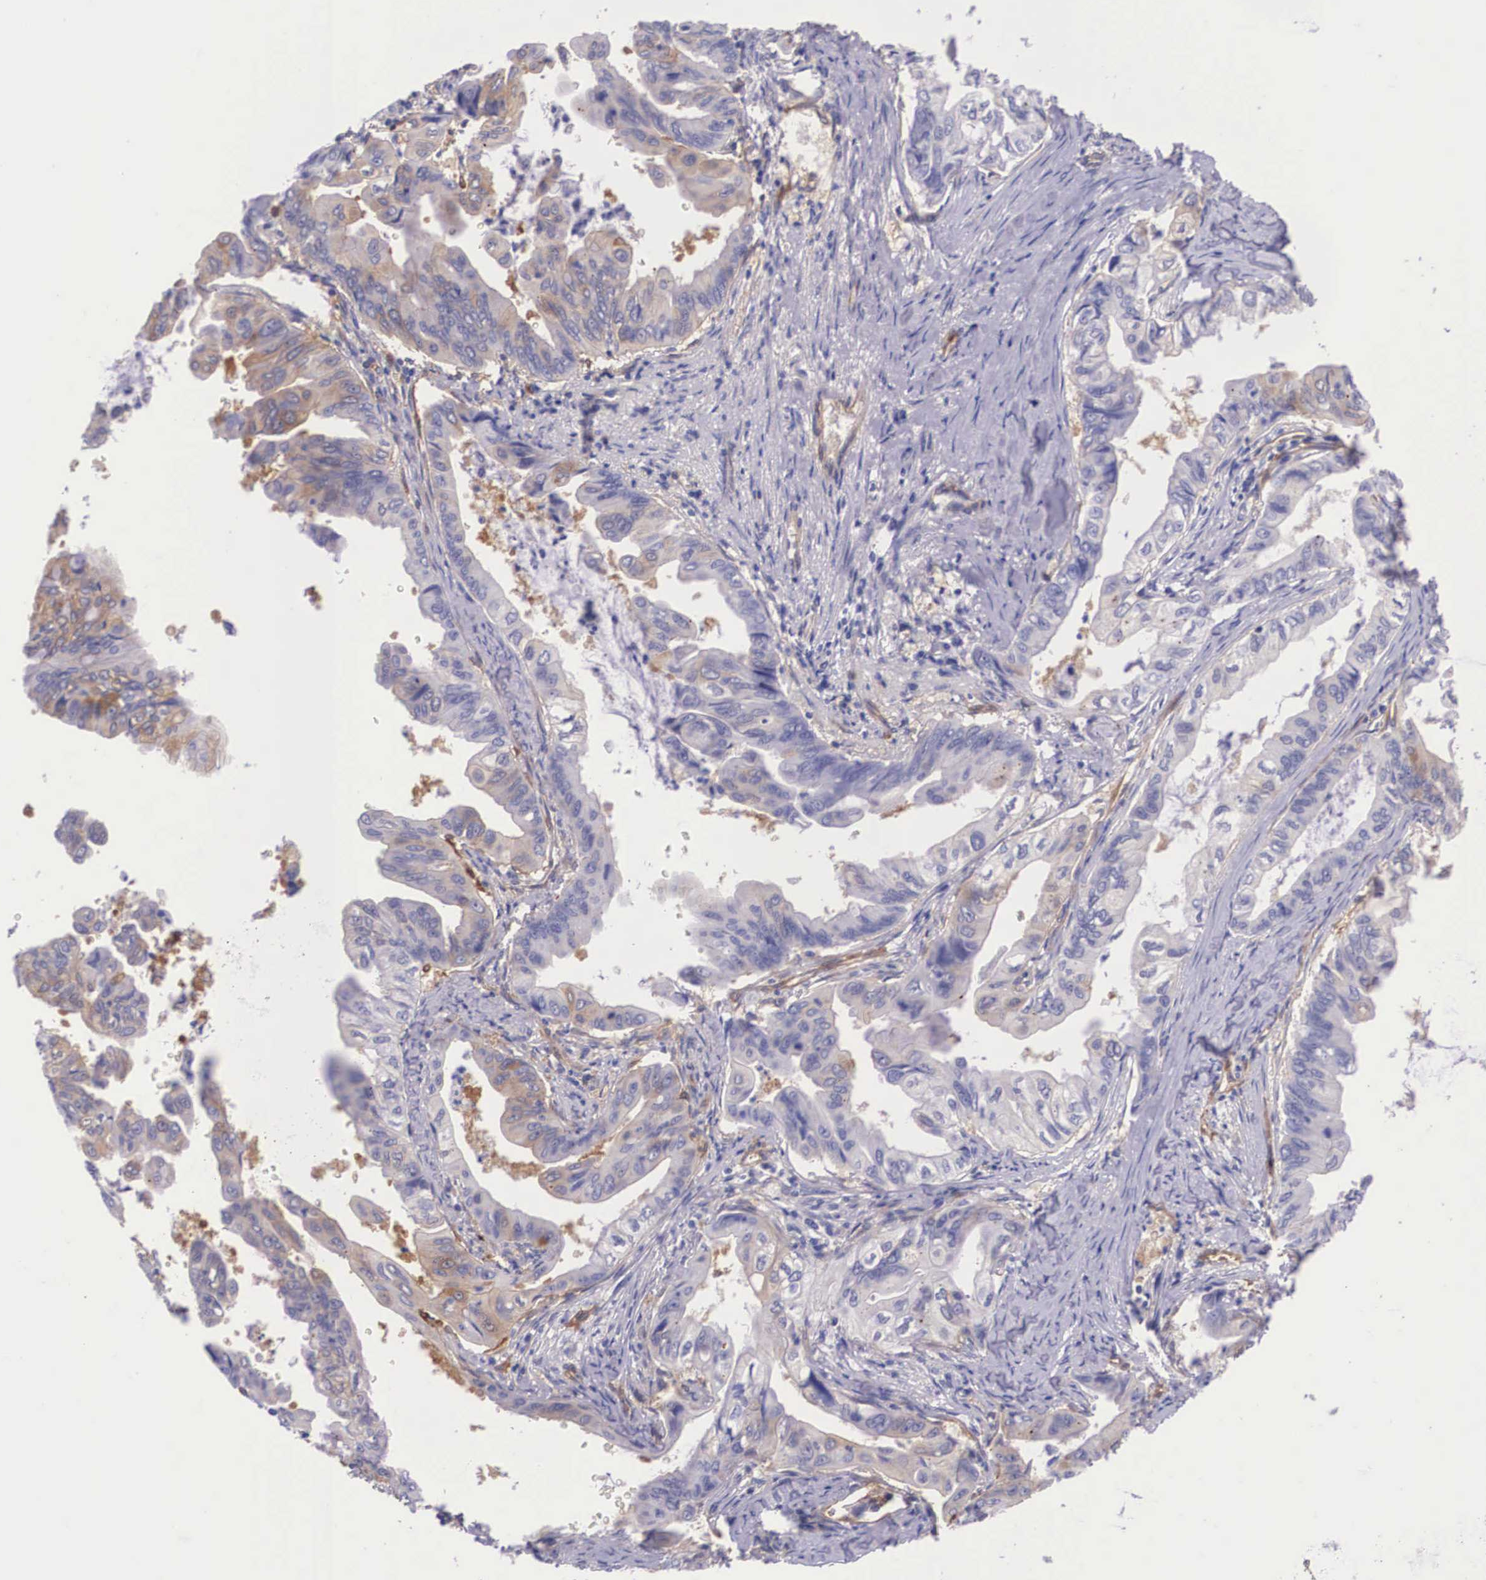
{"staining": {"intensity": "moderate", "quantity": "<25%", "location": "cytoplasmic/membranous"}, "tissue": "stomach cancer", "cell_type": "Tumor cells", "image_type": "cancer", "snomed": [{"axis": "morphology", "description": "Adenocarcinoma, NOS"}, {"axis": "topography", "description": "Stomach, upper"}], "caption": "Protein staining reveals moderate cytoplasmic/membranous staining in about <25% of tumor cells in stomach adenocarcinoma.", "gene": "BCAR1", "patient": {"sex": "male", "age": 80}}